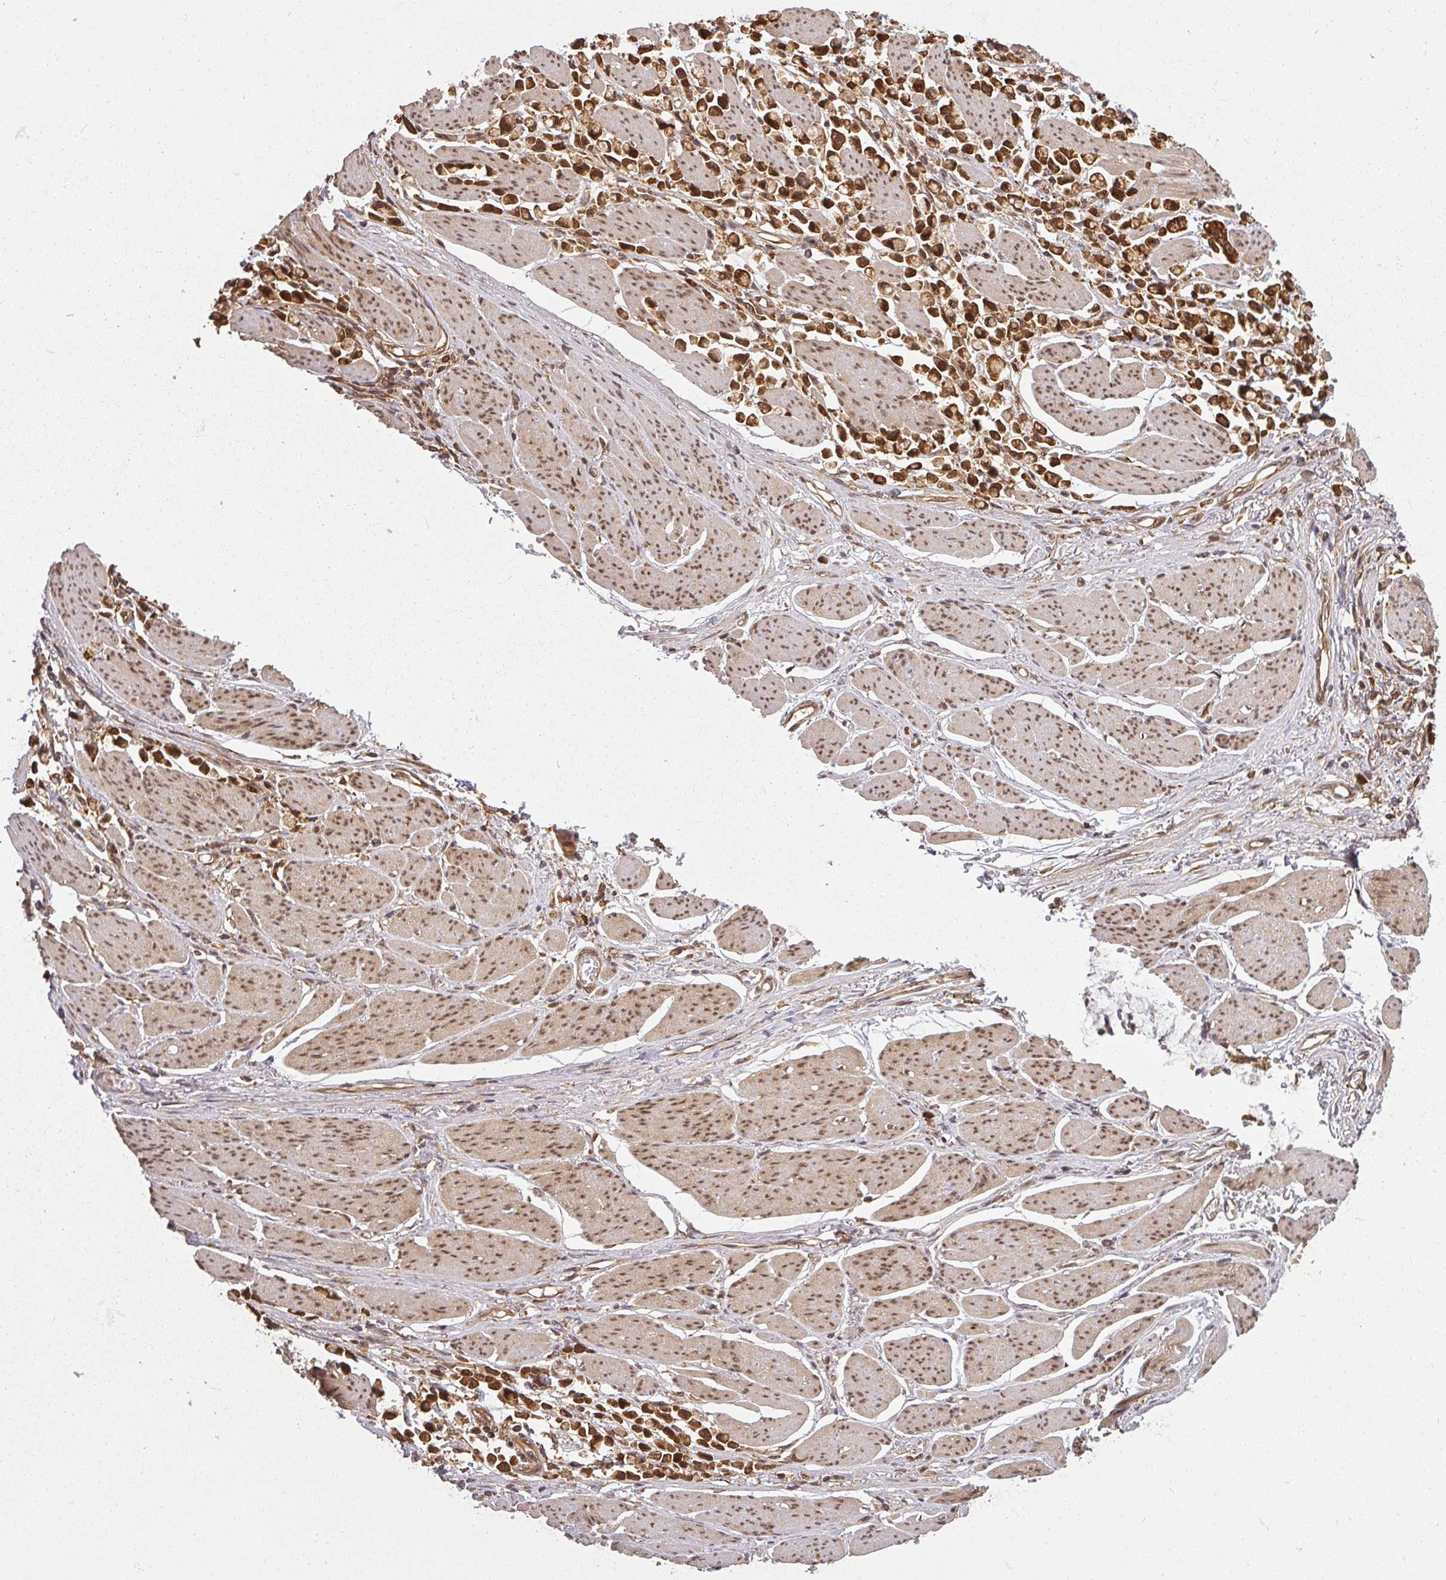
{"staining": {"intensity": "strong", "quantity": ">75%", "location": "cytoplasmic/membranous,nuclear"}, "tissue": "stomach cancer", "cell_type": "Tumor cells", "image_type": "cancer", "snomed": [{"axis": "morphology", "description": "Adenocarcinoma, NOS"}, {"axis": "topography", "description": "Stomach"}], "caption": "DAB immunohistochemical staining of human stomach adenocarcinoma shows strong cytoplasmic/membranous and nuclear protein positivity in about >75% of tumor cells.", "gene": "PPP6R3", "patient": {"sex": "female", "age": 81}}